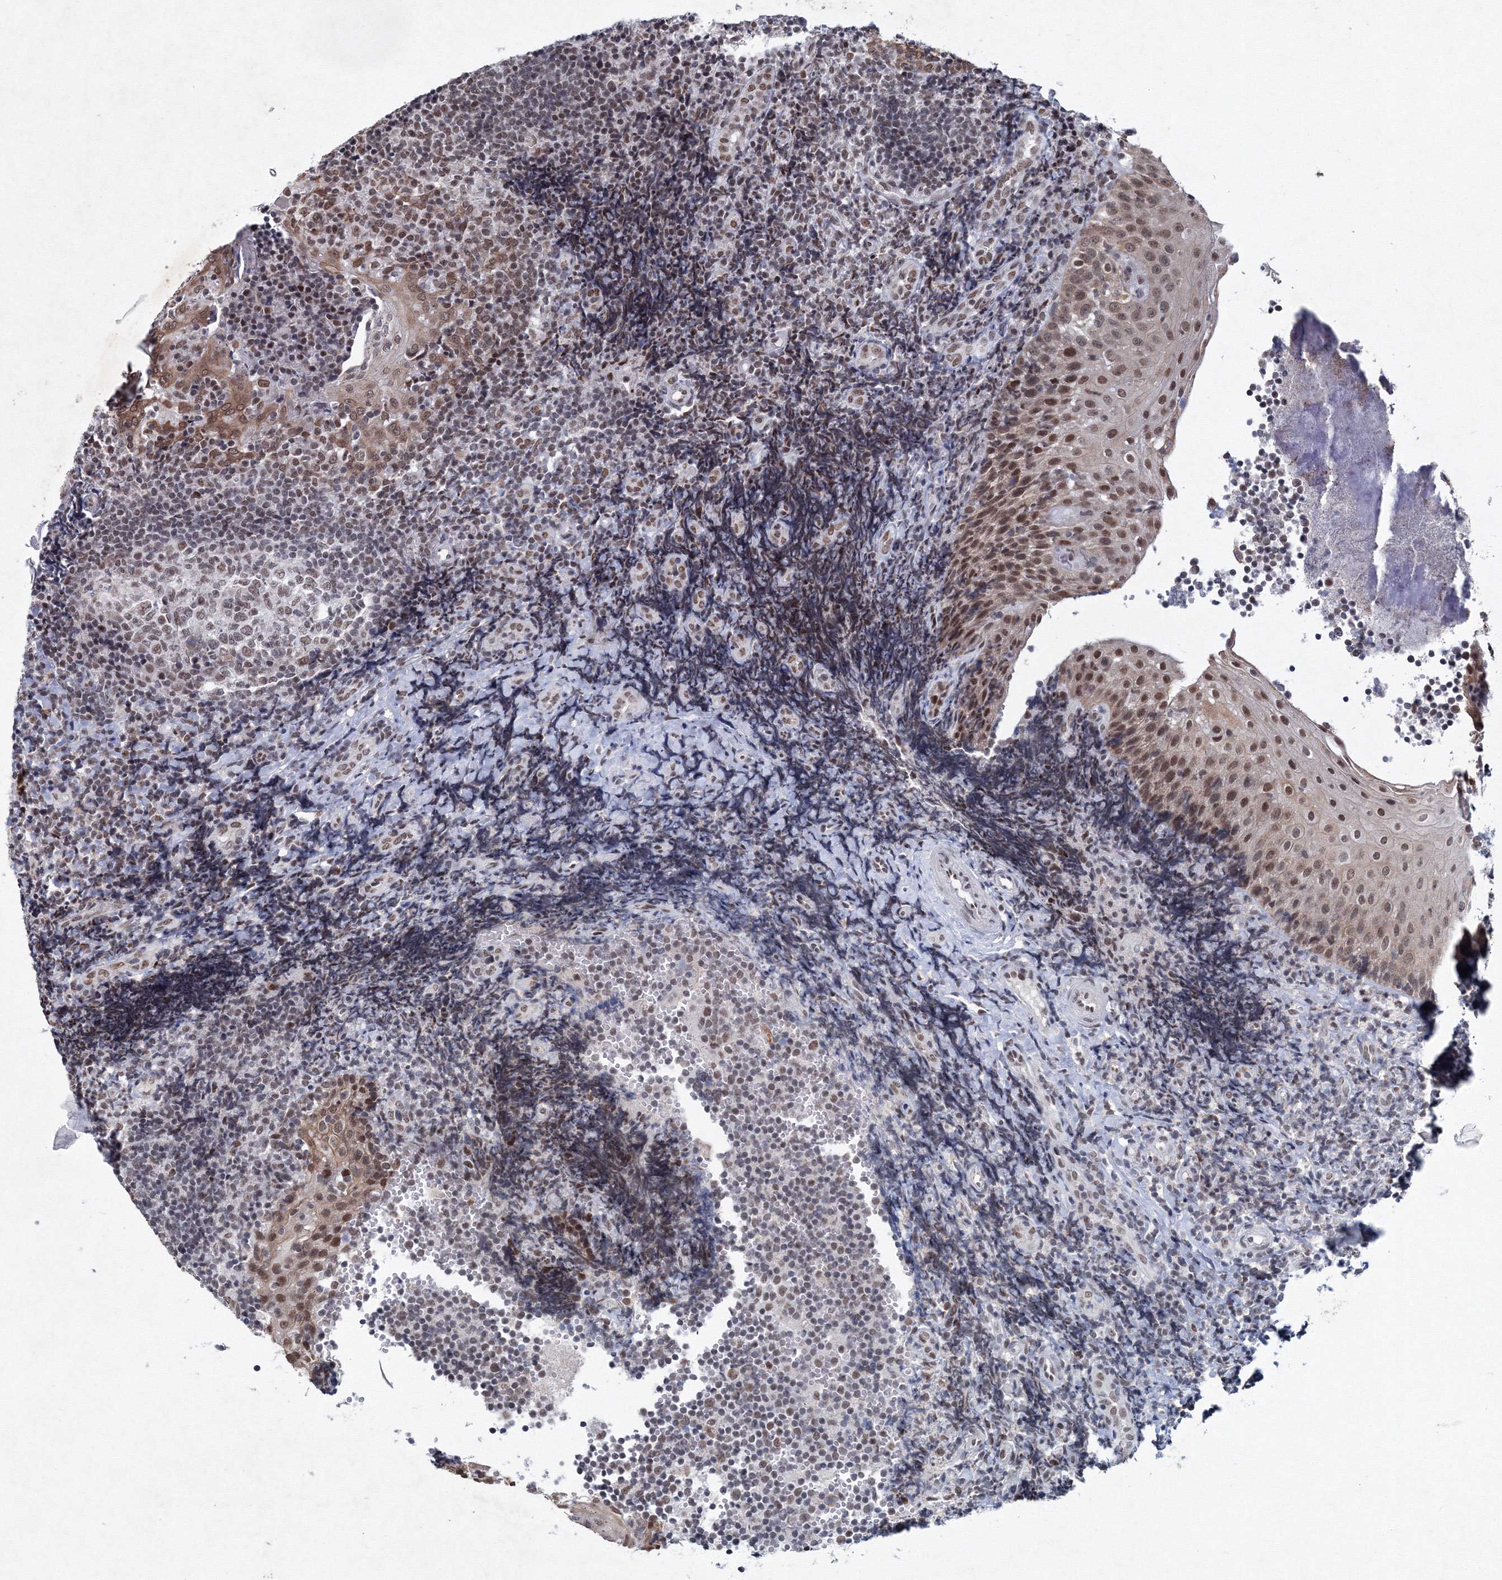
{"staining": {"intensity": "negative", "quantity": "none", "location": "none"}, "tissue": "tonsil", "cell_type": "Germinal center cells", "image_type": "normal", "snomed": [{"axis": "morphology", "description": "Normal tissue, NOS"}, {"axis": "topography", "description": "Tonsil"}], "caption": "High power microscopy image of an IHC photomicrograph of unremarkable tonsil, revealing no significant positivity in germinal center cells.", "gene": "SF3B6", "patient": {"sex": "female", "age": 40}}